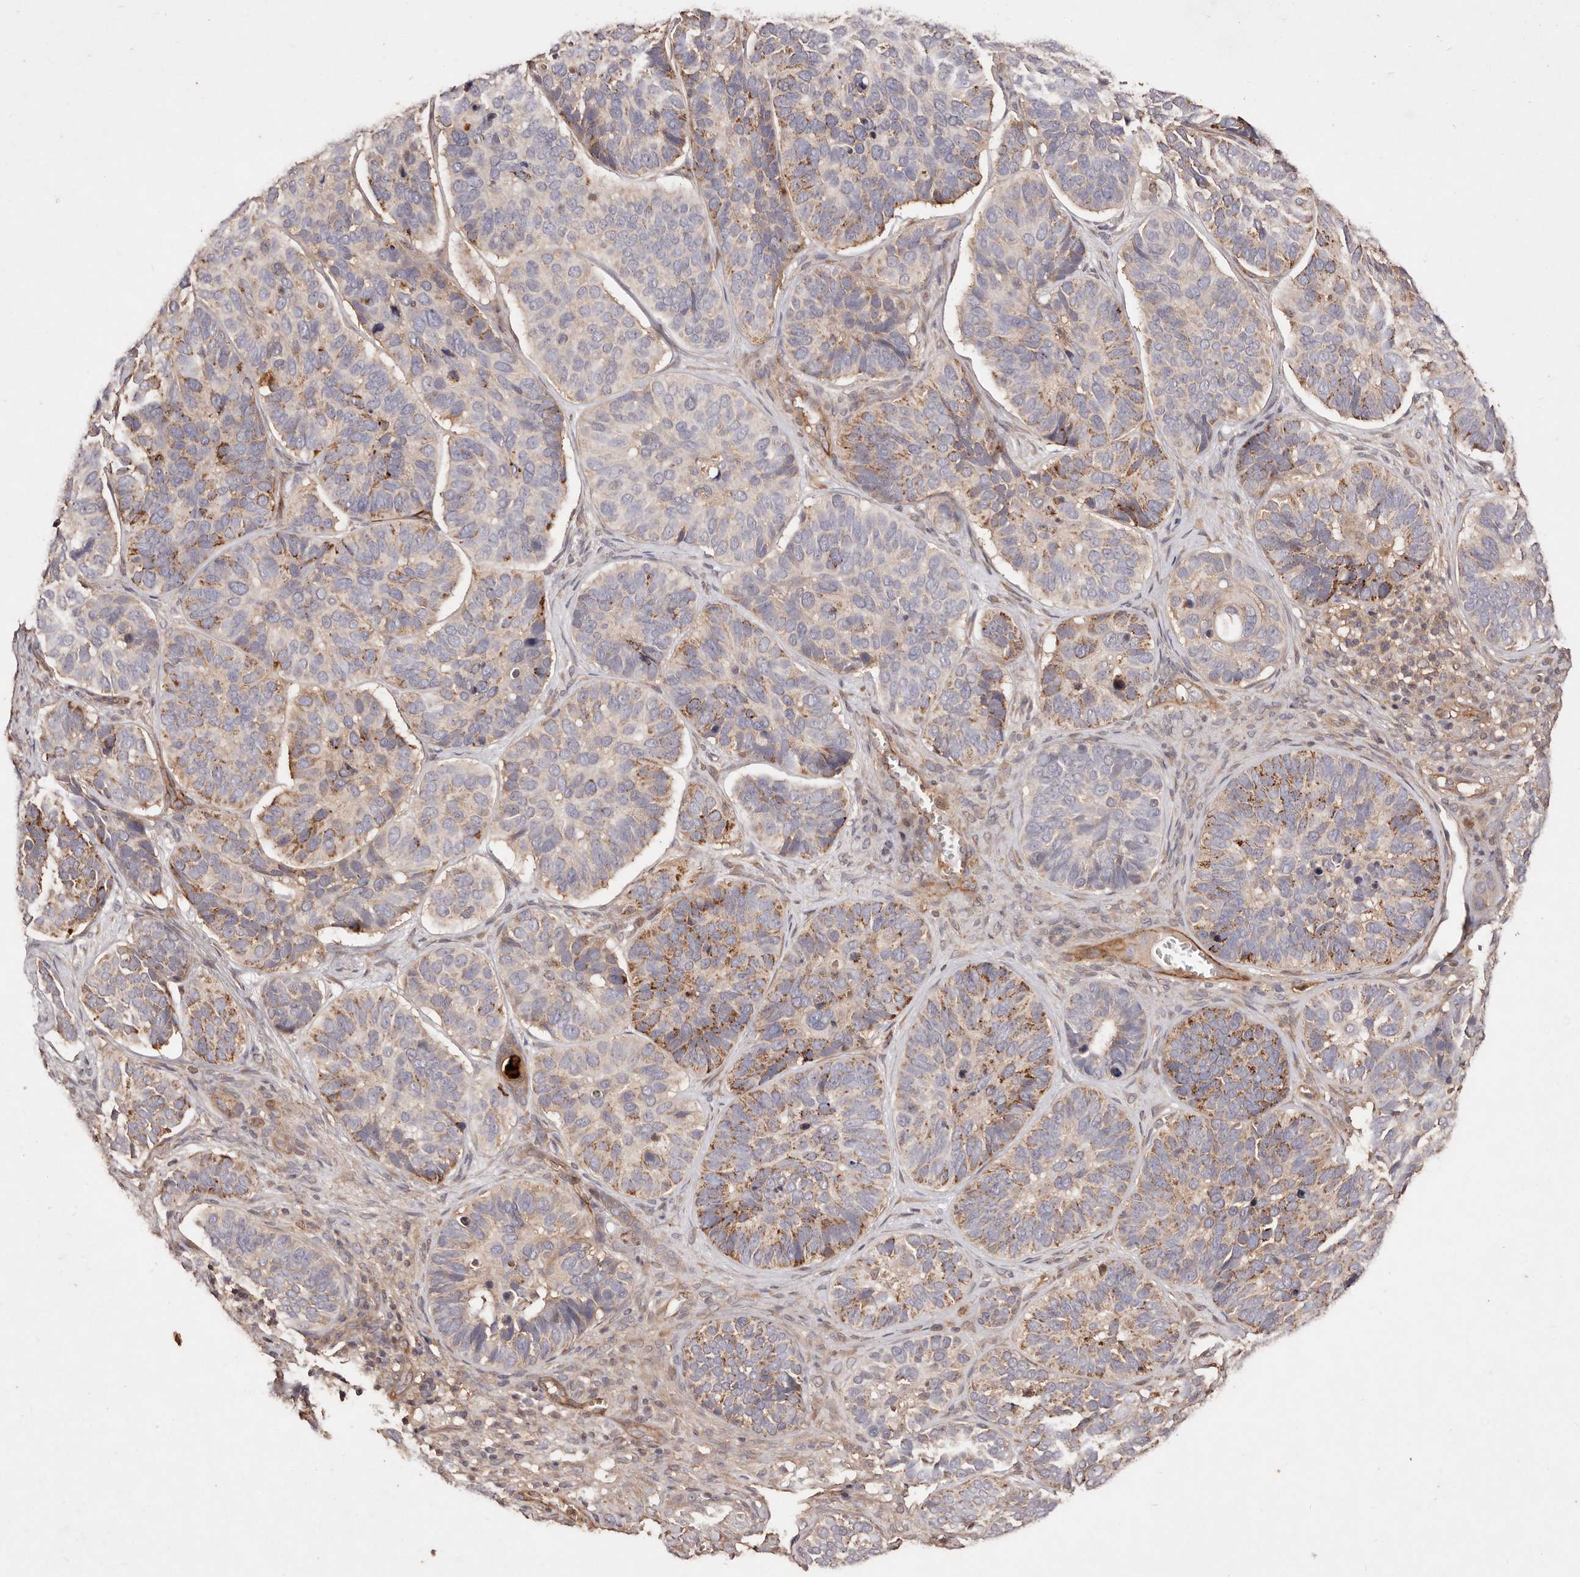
{"staining": {"intensity": "moderate", "quantity": "25%-75%", "location": "cytoplasmic/membranous"}, "tissue": "skin cancer", "cell_type": "Tumor cells", "image_type": "cancer", "snomed": [{"axis": "morphology", "description": "Basal cell carcinoma"}, {"axis": "topography", "description": "Skin"}], "caption": "Immunohistochemical staining of human skin cancer shows medium levels of moderate cytoplasmic/membranous protein staining in about 25%-75% of tumor cells.", "gene": "CCL14", "patient": {"sex": "male", "age": 62}}